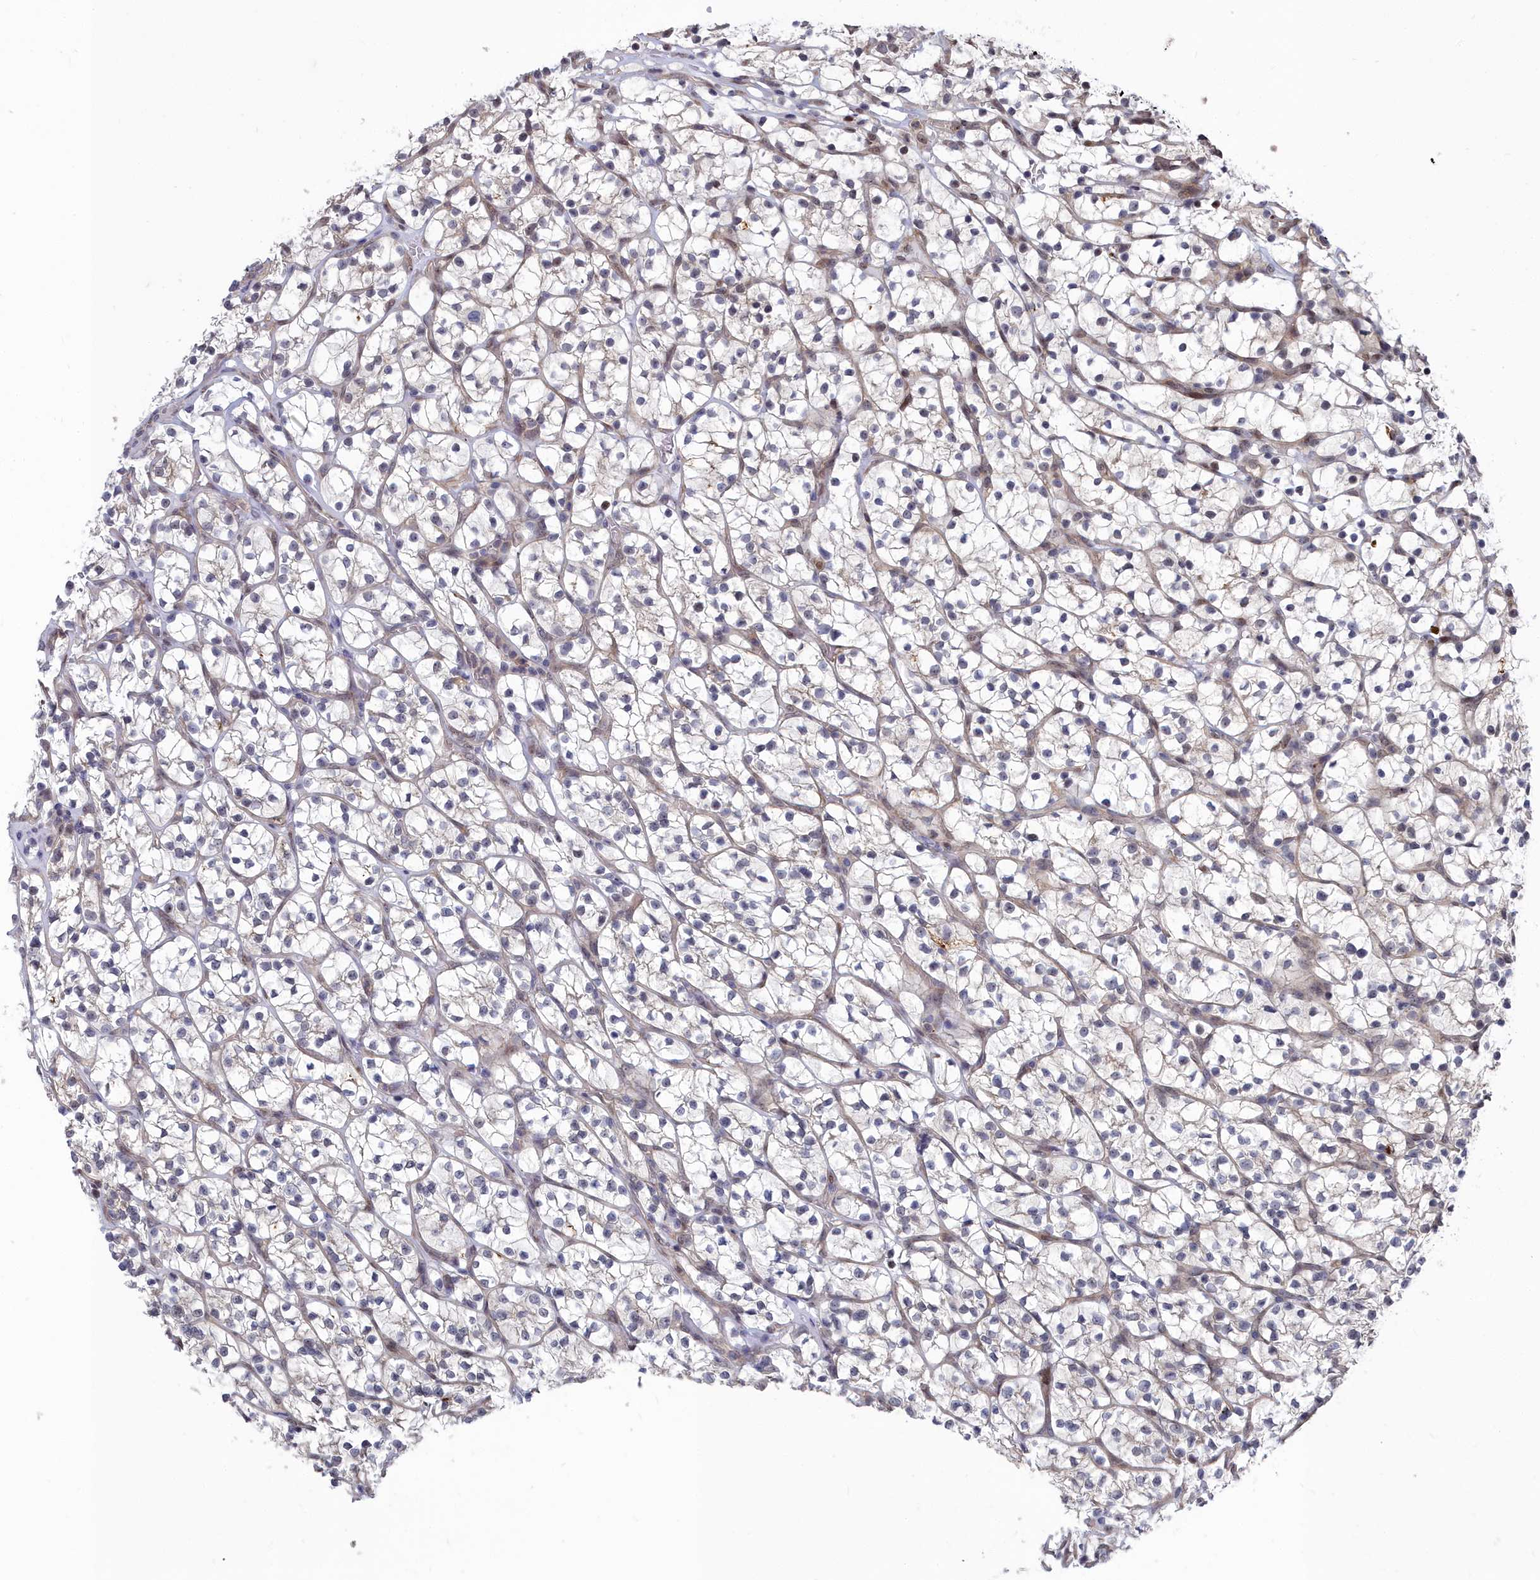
{"staining": {"intensity": "negative", "quantity": "none", "location": "none"}, "tissue": "renal cancer", "cell_type": "Tumor cells", "image_type": "cancer", "snomed": [{"axis": "morphology", "description": "Adenocarcinoma, NOS"}, {"axis": "topography", "description": "Kidney"}], "caption": "Immunohistochemistry micrograph of neoplastic tissue: renal cancer (adenocarcinoma) stained with DAB shows no significant protein positivity in tumor cells.", "gene": "RPS27A", "patient": {"sex": "female", "age": 64}}